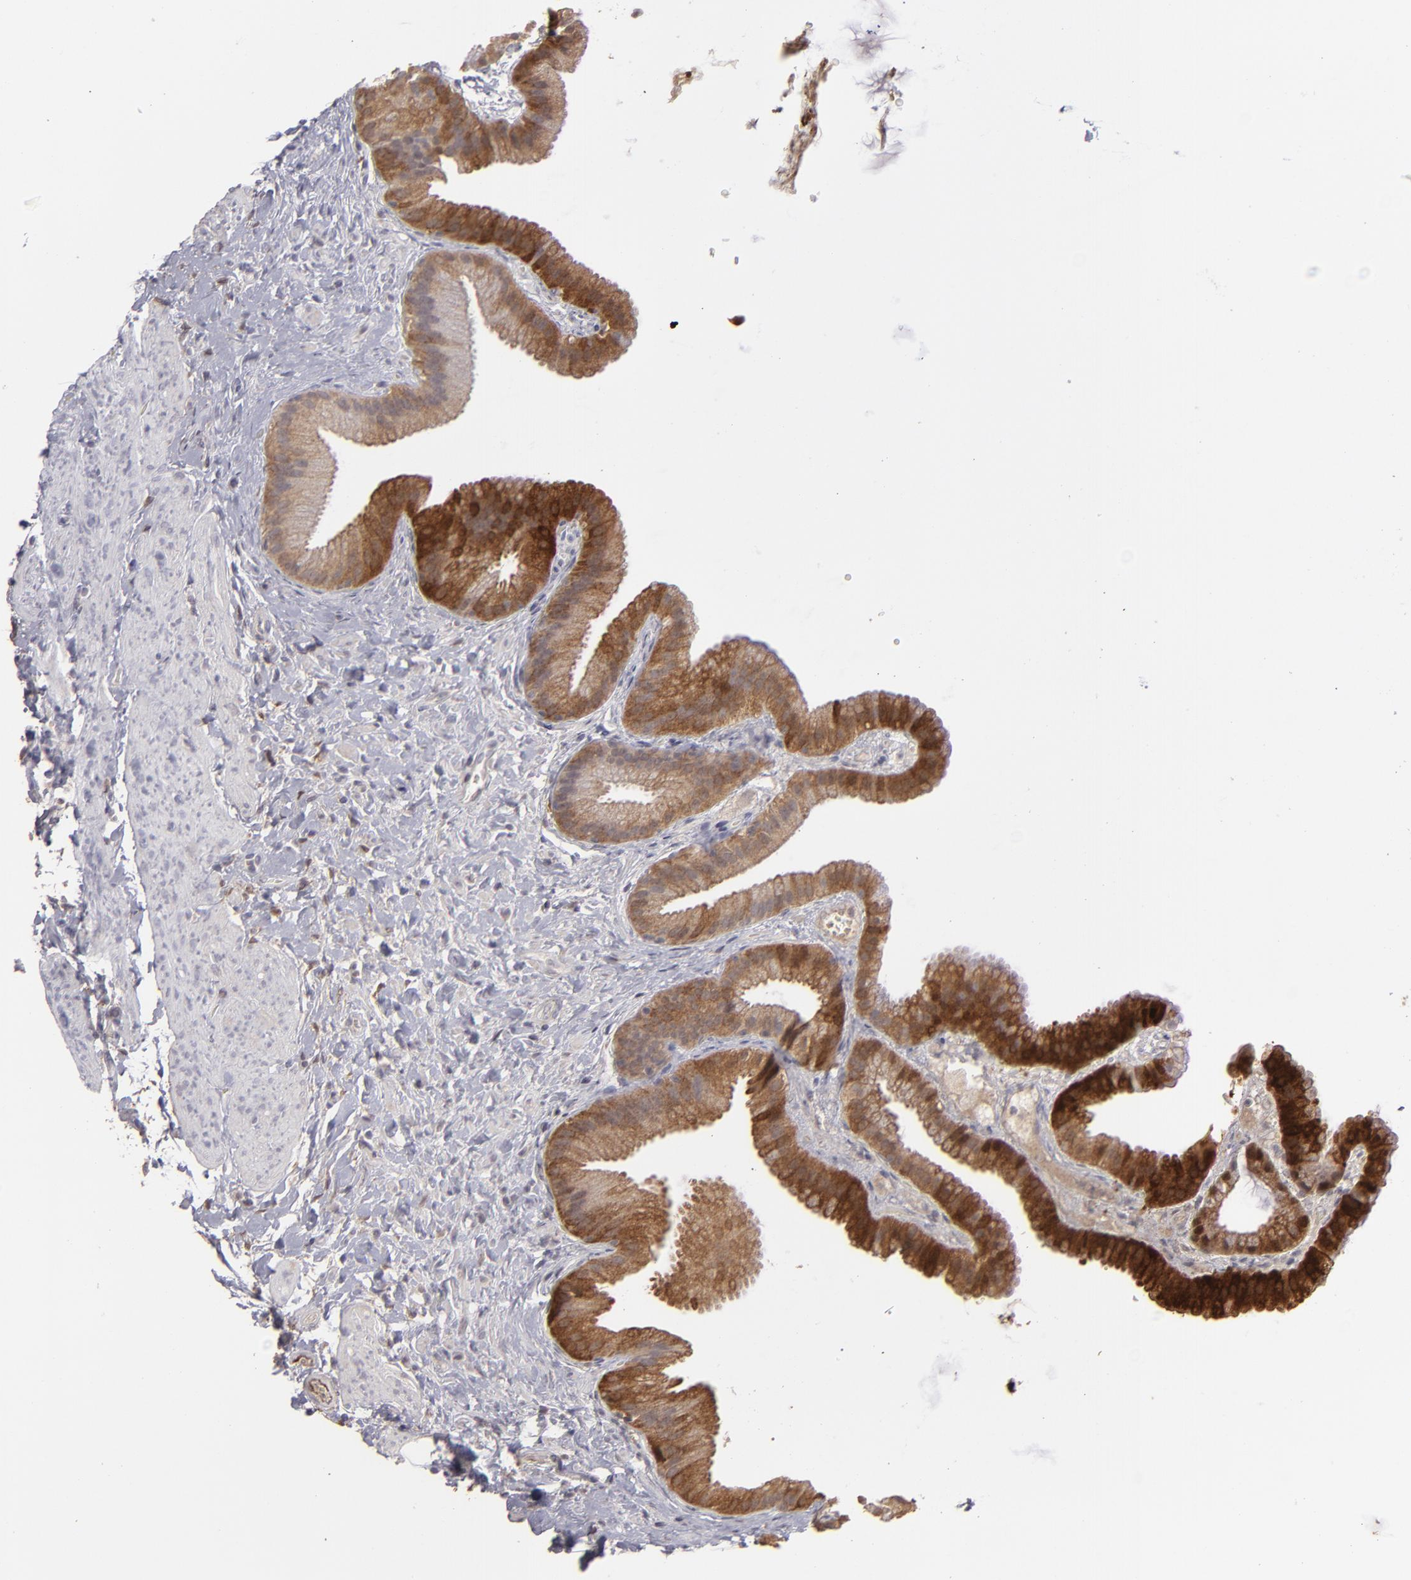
{"staining": {"intensity": "strong", "quantity": ">75%", "location": "cytoplasmic/membranous,nuclear"}, "tissue": "gallbladder", "cell_type": "Glandular cells", "image_type": "normal", "snomed": [{"axis": "morphology", "description": "Normal tissue, NOS"}, {"axis": "topography", "description": "Gallbladder"}], "caption": "Approximately >75% of glandular cells in unremarkable human gallbladder exhibit strong cytoplasmic/membranous,nuclear protein staining as visualized by brown immunohistochemical staining.", "gene": "SEMA3G", "patient": {"sex": "female", "age": 63}}